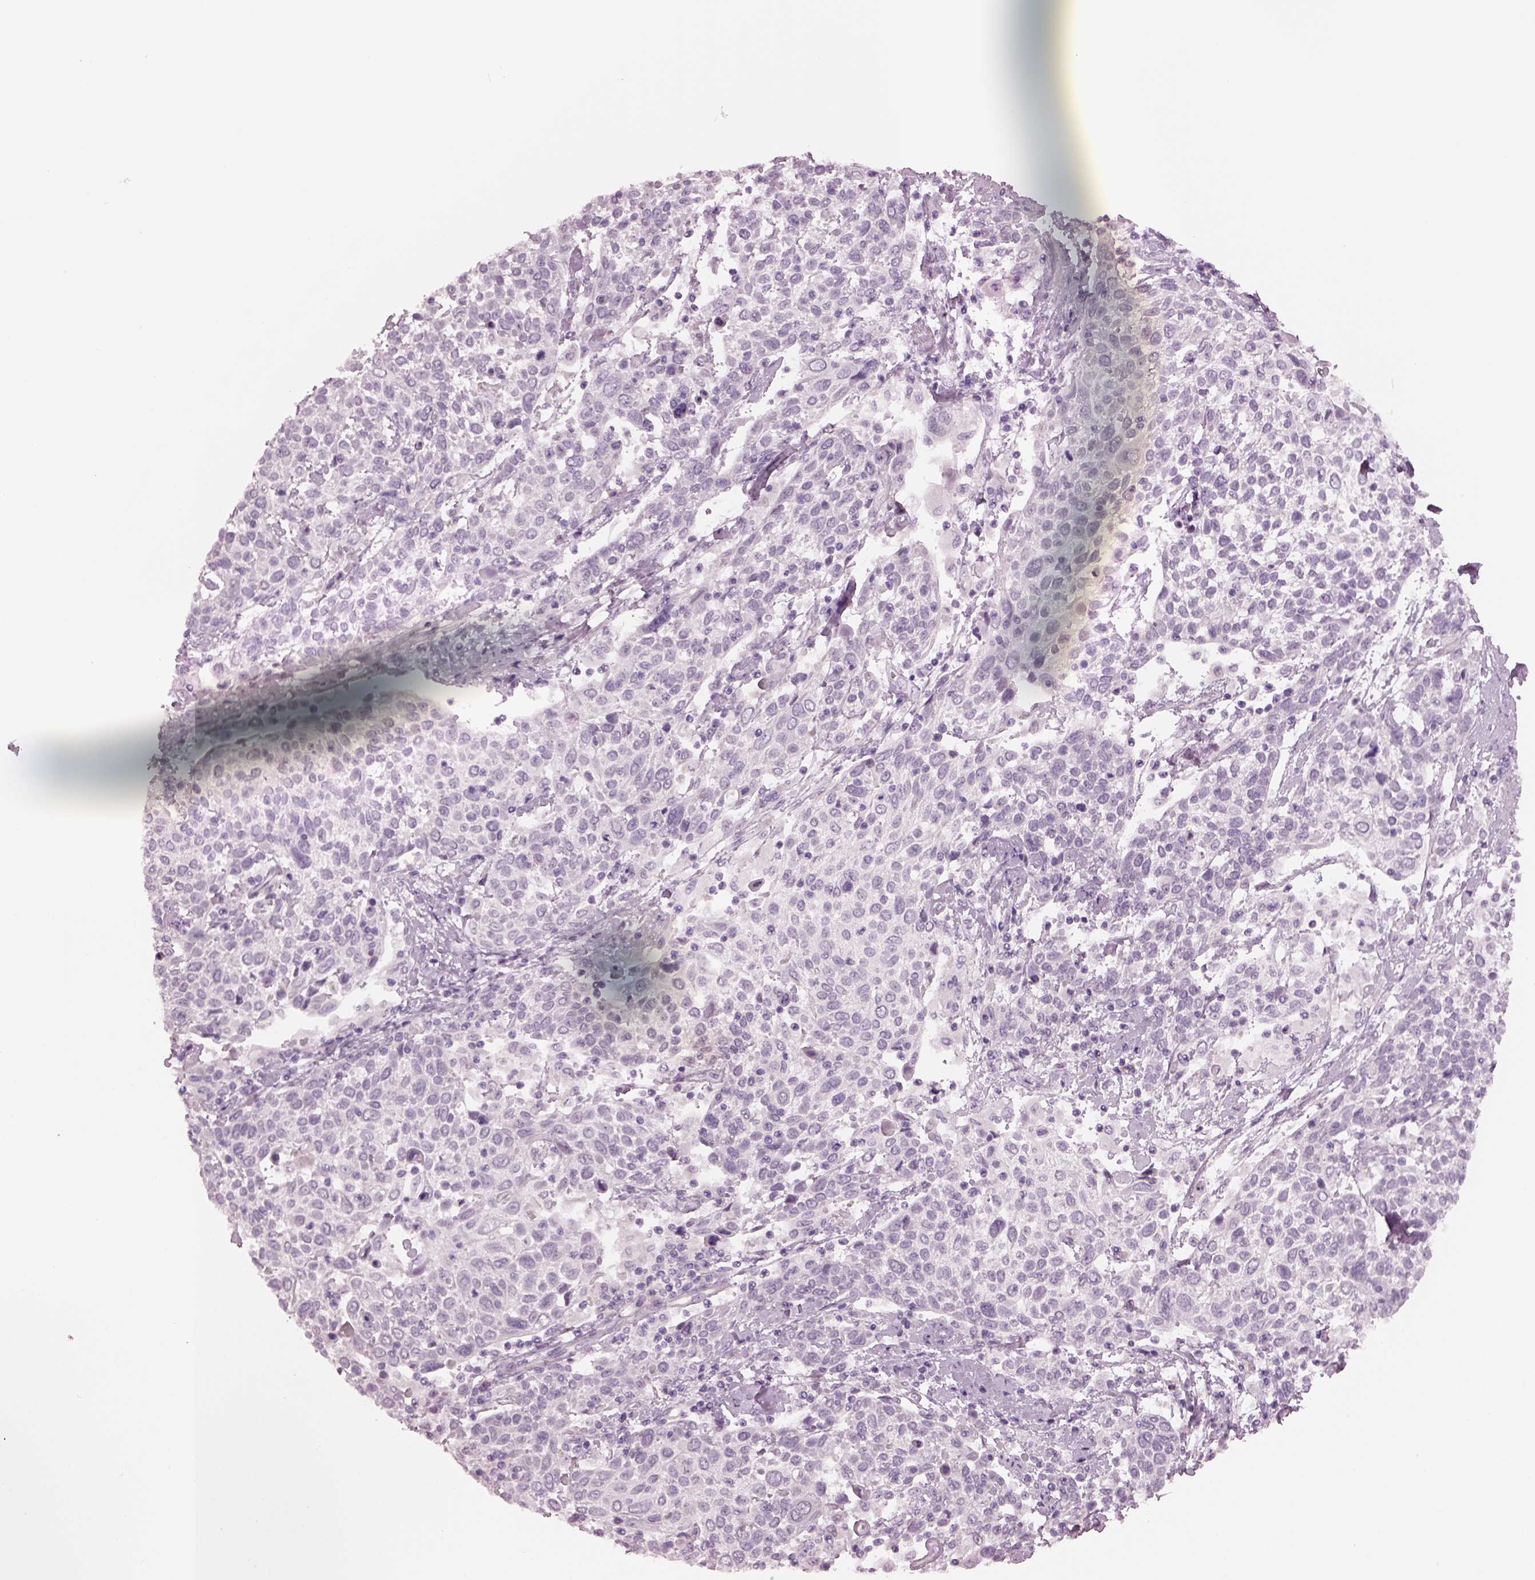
{"staining": {"intensity": "negative", "quantity": "none", "location": "none"}, "tissue": "cervical cancer", "cell_type": "Tumor cells", "image_type": "cancer", "snomed": [{"axis": "morphology", "description": "Squamous cell carcinoma, NOS"}, {"axis": "topography", "description": "Cervix"}], "caption": "Immunohistochemistry (IHC) photomicrograph of squamous cell carcinoma (cervical) stained for a protein (brown), which exhibits no expression in tumor cells.", "gene": "CYLC1", "patient": {"sex": "female", "age": 61}}